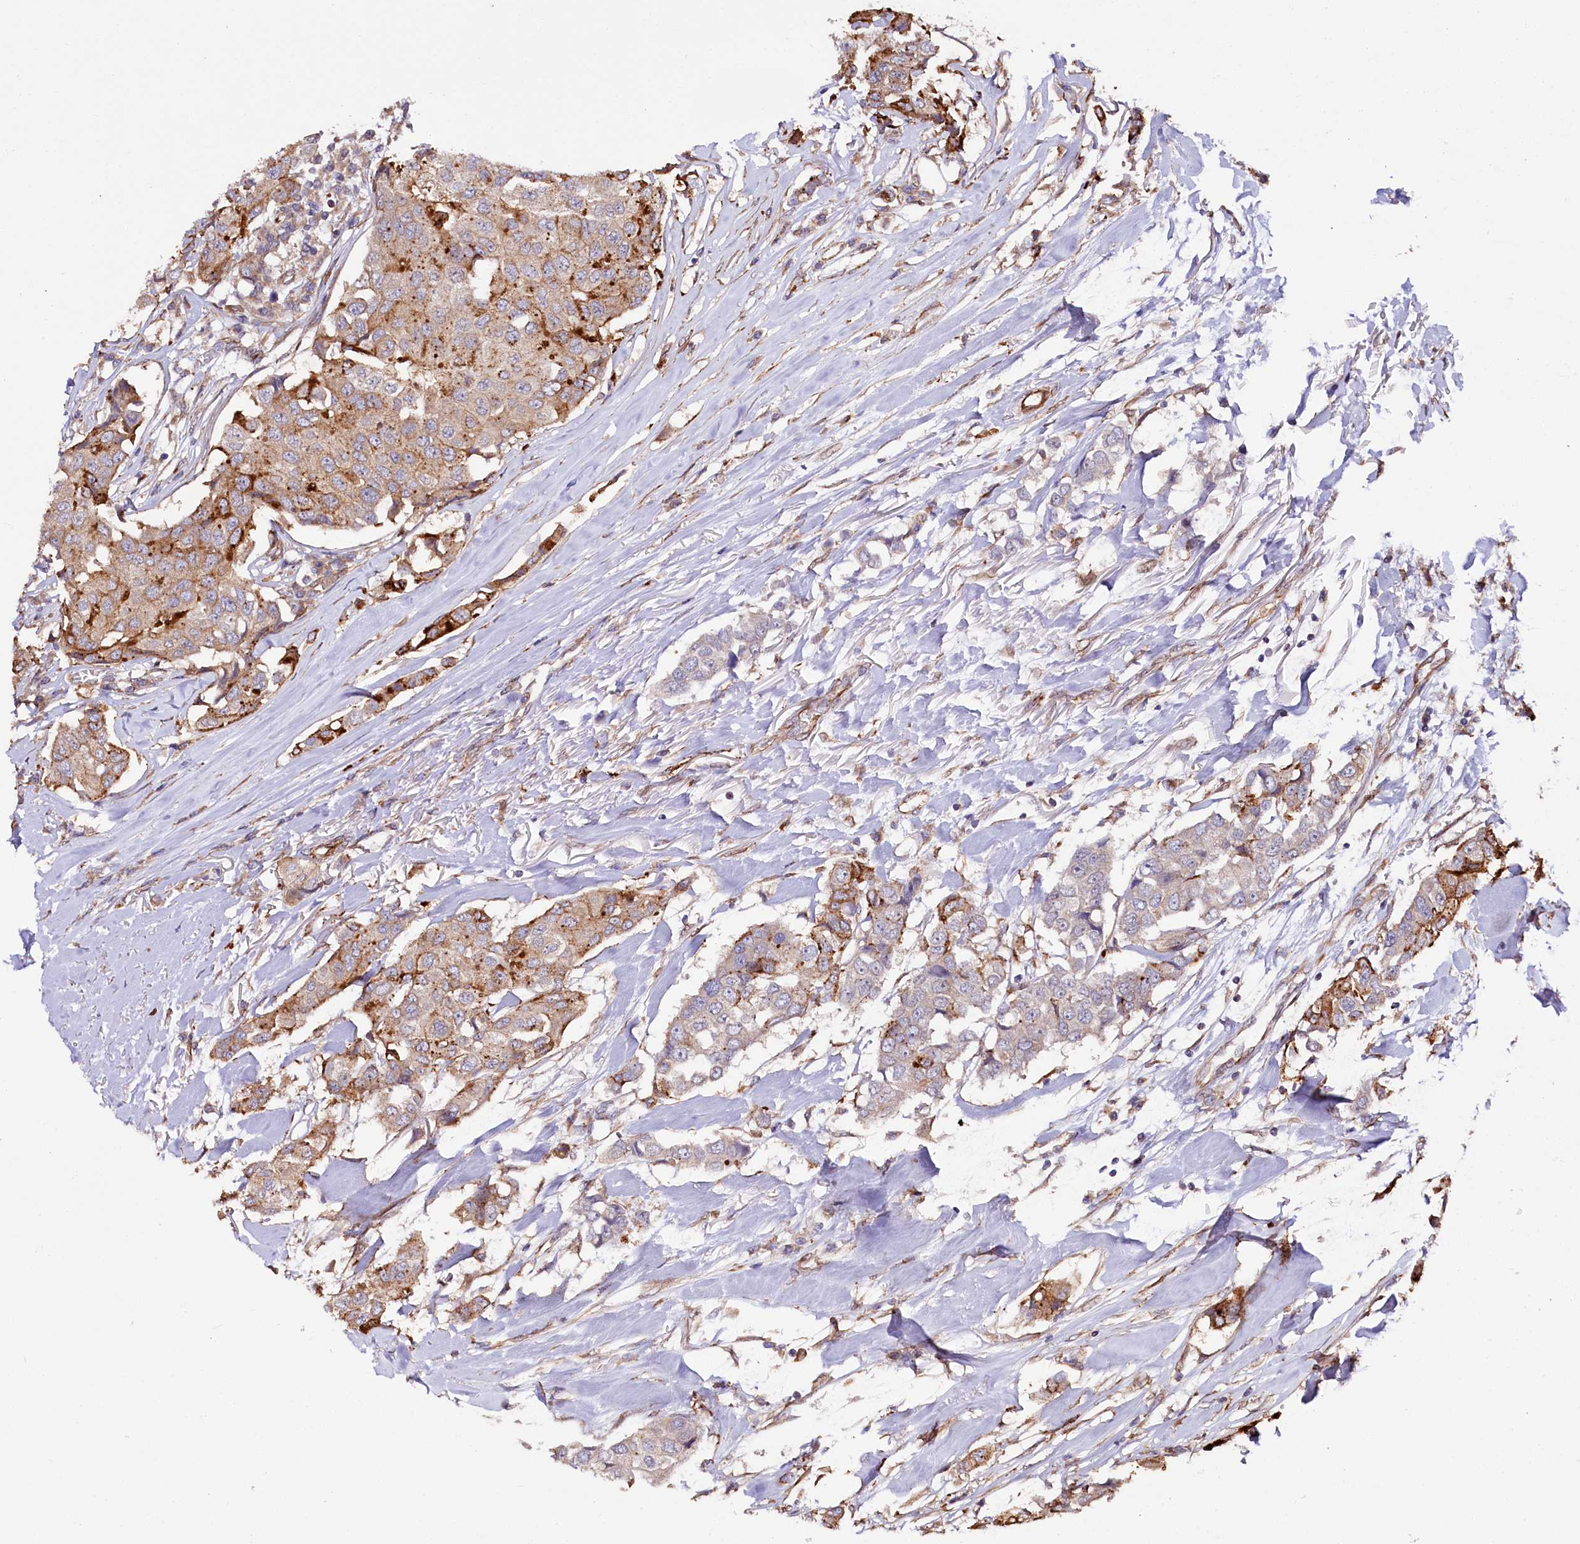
{"staining": {"intensity": "moderate", "quantity": ">75%", "location": "cytoplasmic/membranous"}, "tissue": "breast cancer", "cell_type": "Tumor cells", "image_type": "cancer", "snomed": [{"axis": "morphology", "description": "Duct carcinoma"}, {"axis": "topography", "description": "Breast"}], "caption": "A brown stain shows moderate cytoplasmic/membranous staining of a protein in human breast invasive ductal carcinoma tumor cells.", "gene": "TTC12", "patient": {"sex": "female", "age": 80}}